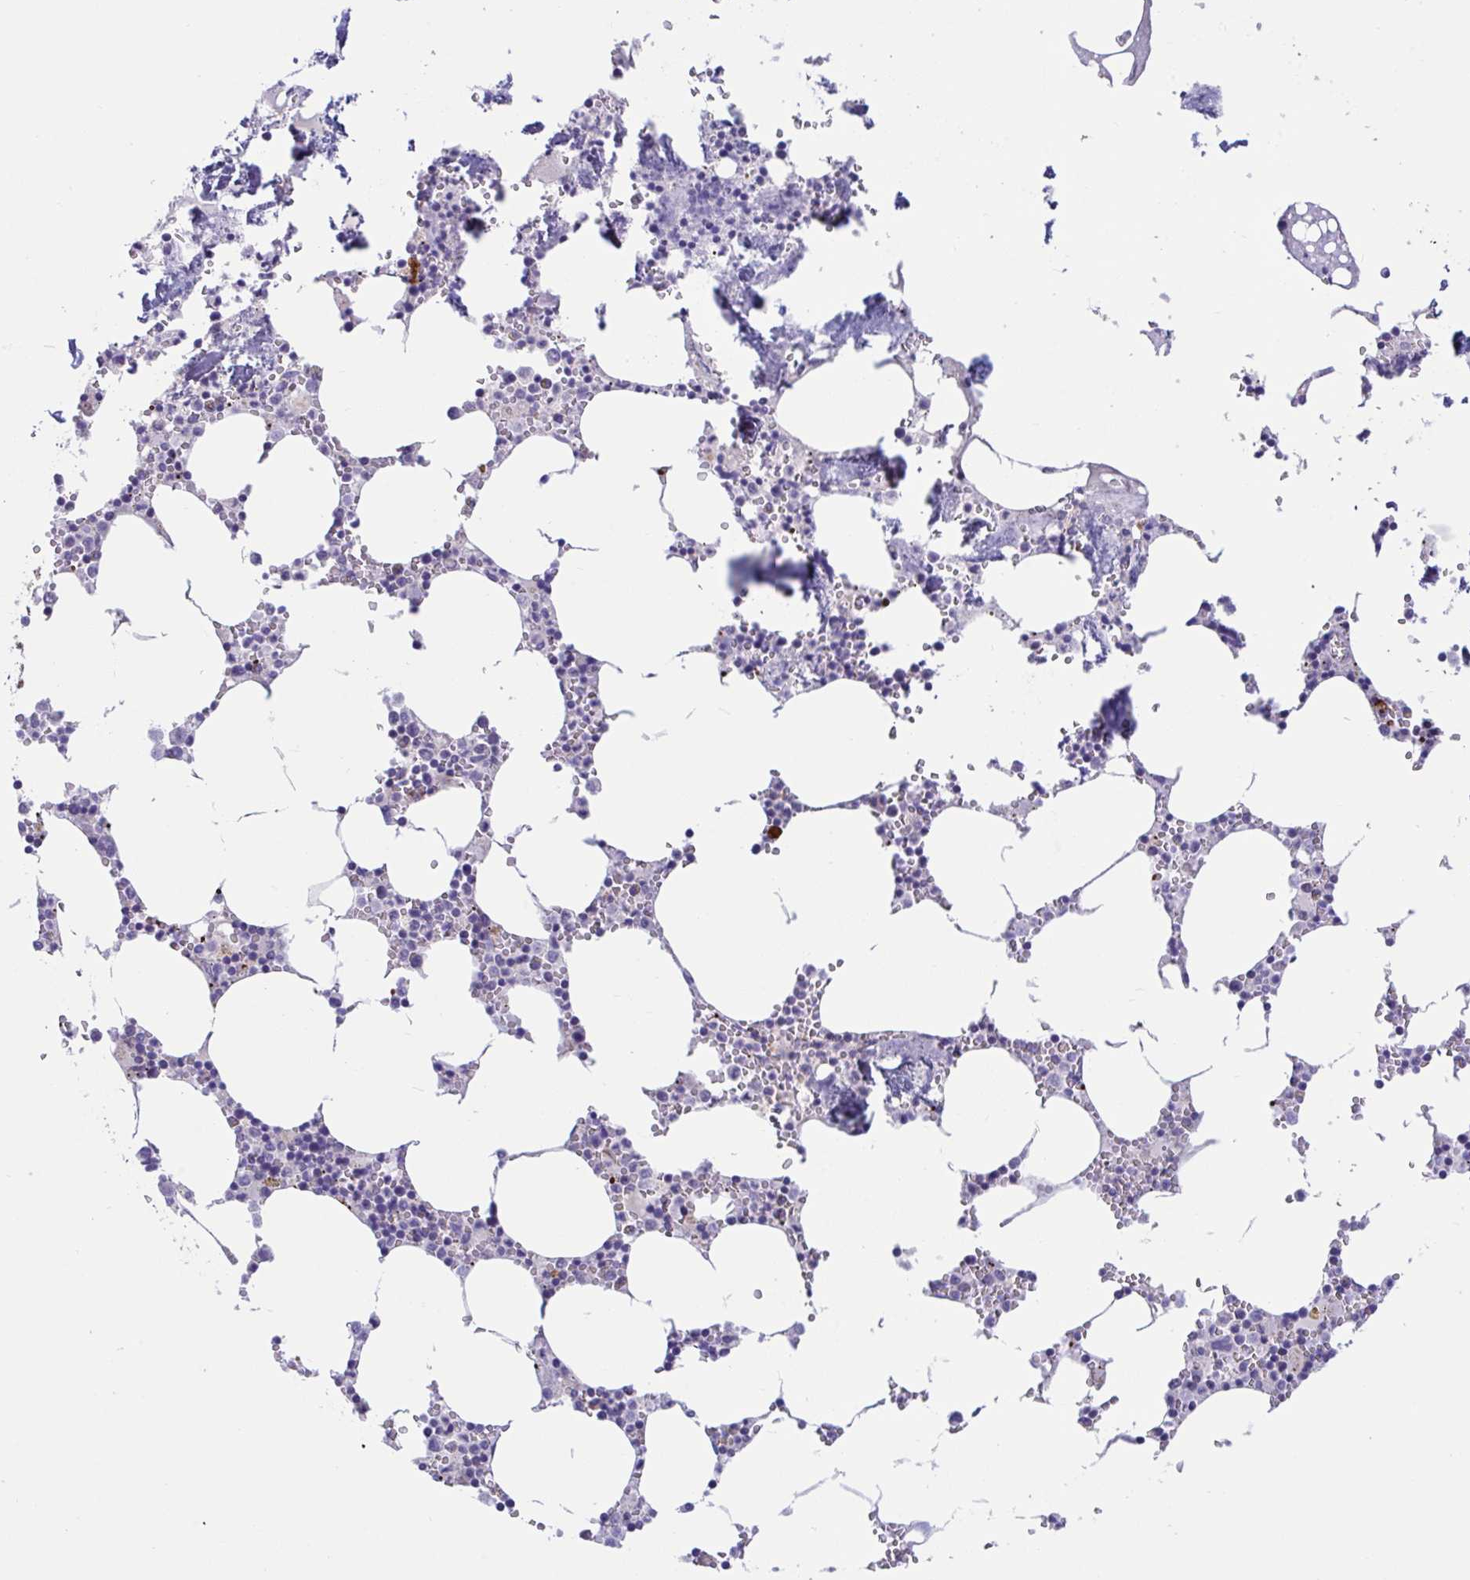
{"staining": {"intensity": "strong", "quantity": "<25%", "location": "cytoplasmic/membranous"}, "tissue": "bone marrow", "cell_type": "Hematopoietic cells", "image_type": "normal", "snomed": [{"axis": "morphology", "description": "Normal tissue, NOS"}, {"axis": "topography", "description": "Bone marrow"}], "caption": "This micrograph demonstrates immunohistochemistry staining of benign bone marrow, with medium strong cytoplasmic/membranous expression in approximately <25% of hematopoietic cells.", "gene": "DTX3", "patient": {"sex": "male", "age": 54}}